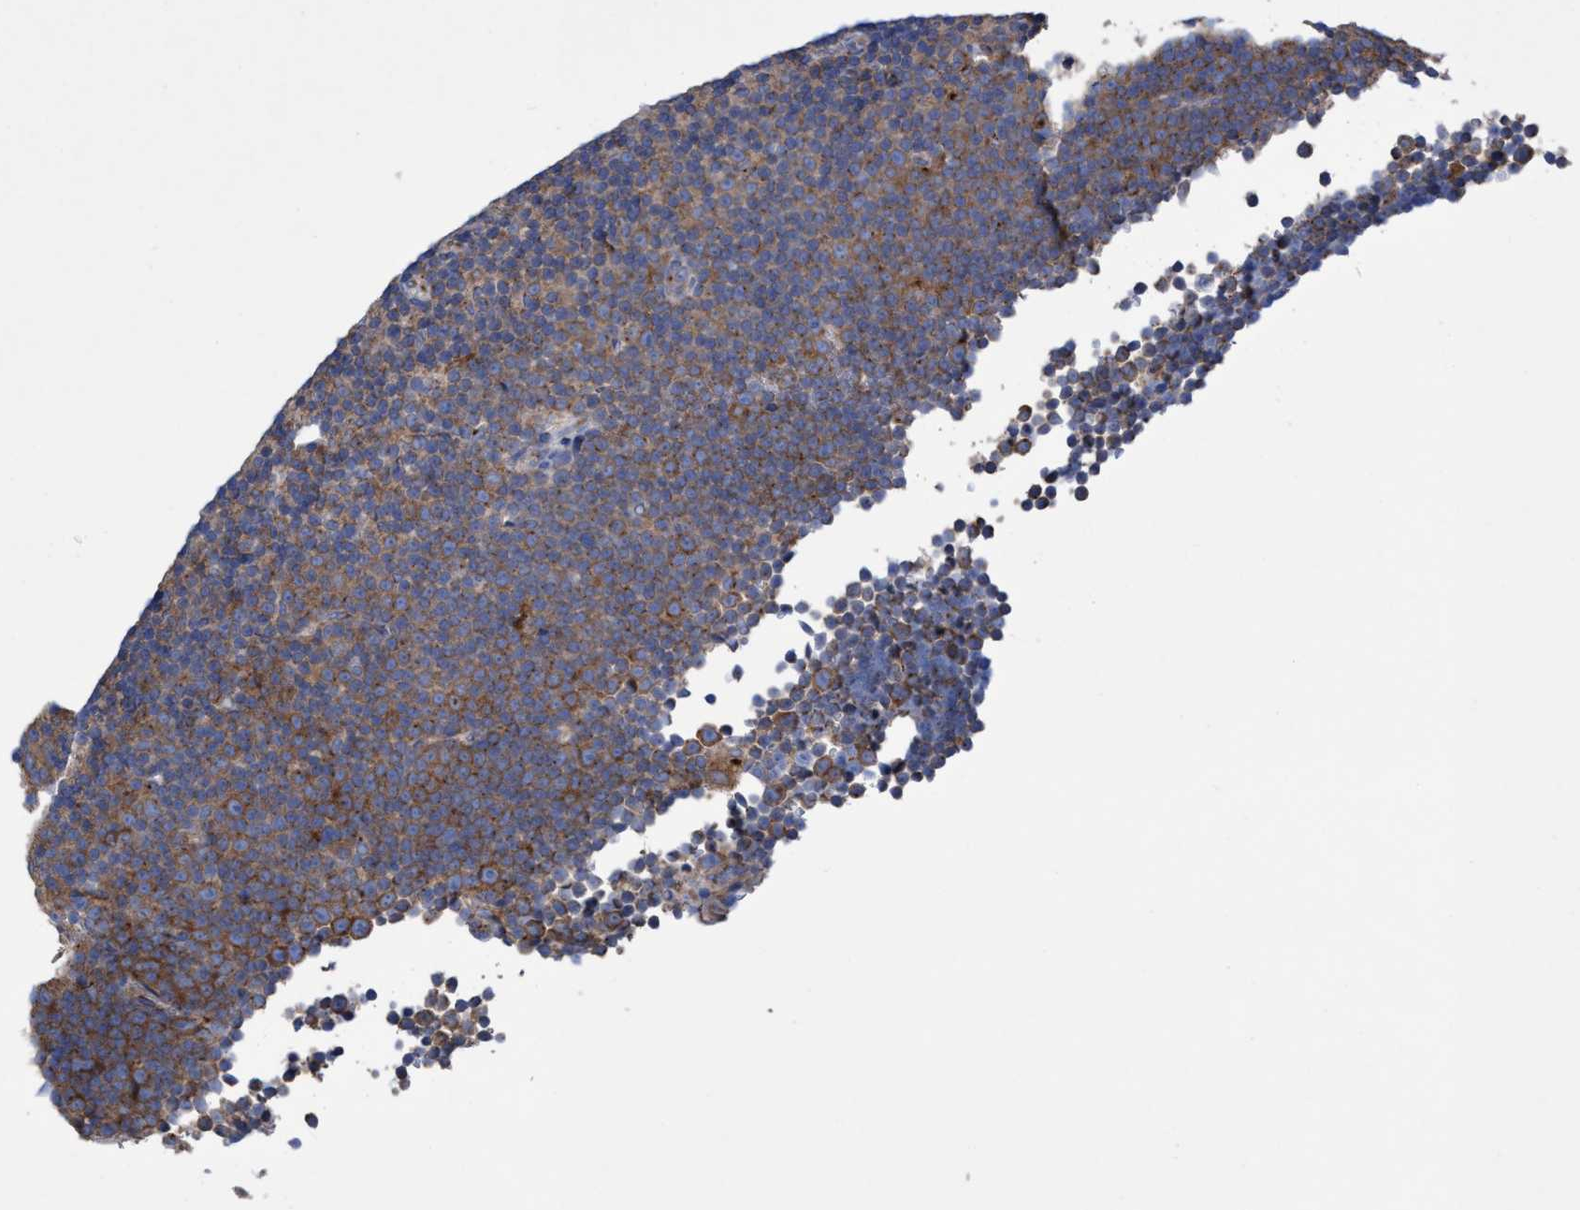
{"staining": {"intensity": "moderate", "quantity": ">75%", "location": "cytoplasmic/membranous"}, "tissue": "lymphoma", "cell_type": "Tumor cells", "image_type": "cancer", "snomed": [{"axis": "morphology", "description": "Malignant lymphoma, non-Hodgkin's type, Low grade"}, {"axis": "topography", "description": "Lymph node"}], "caption": "Immunohistochemical staining of low-grade malignant lymphoma, non-Hodgkin's type demonstrates medium levels of moderate cytoplasmic/membranous protein positivity in about >75% of tumor cells.", "gene": "BICD2", "patient": {"sex": "female", "age": 67}}